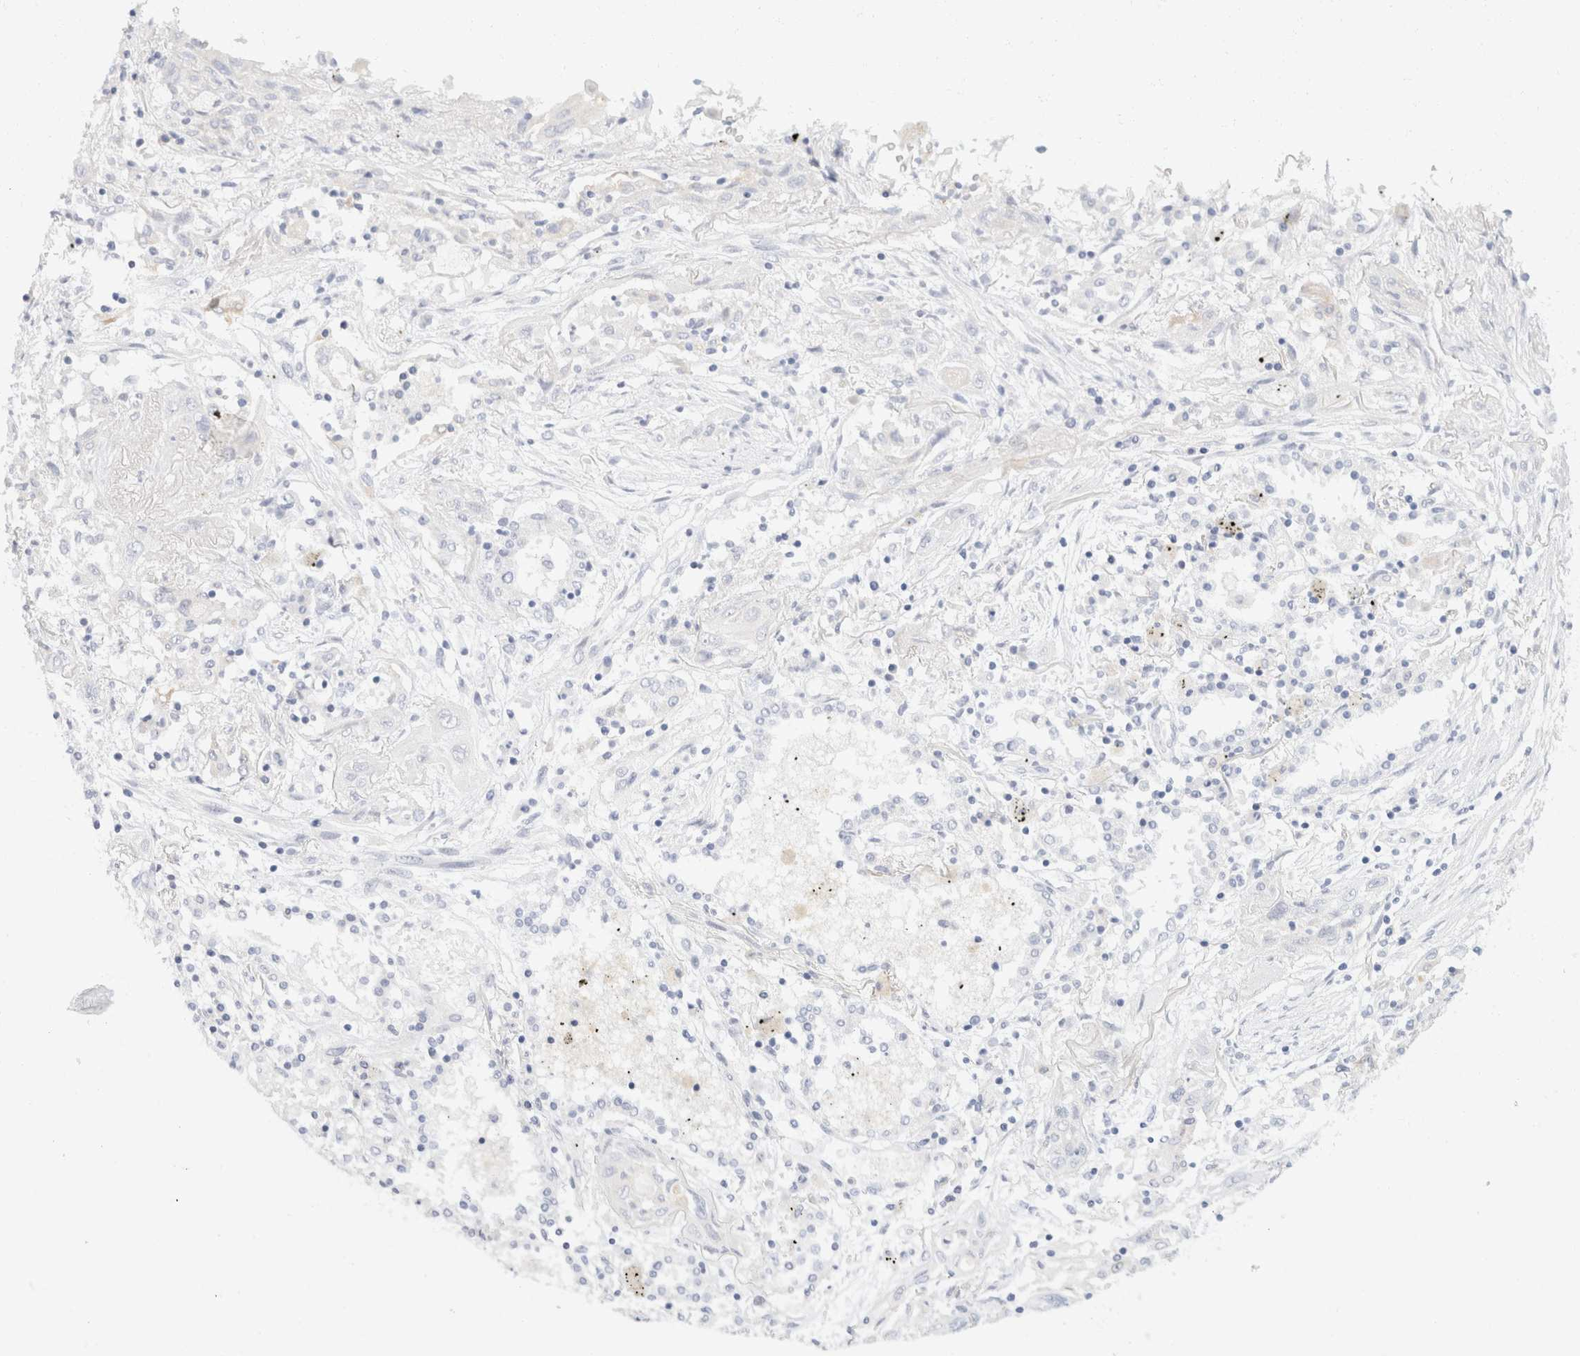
{"staining": {"intensity": "negative", "quantity": "none", "location": "none"}, "tissue": "lung cancer", "cell_type": "Tumor cells", "image_type": "cancer", "snomed": [{"axis": "morphology", "description": "Squamous cell carcinoma, NOS"}, {"axis": "topography", "description": "Lung"}], "caption": "Squamous cell carcinoma (lung) stained for a protein using immunohistochemistry (IHC) shows no staining tumor cells.", "gene": "KRT20", "patient": {"sex": "female", "age": 47}}